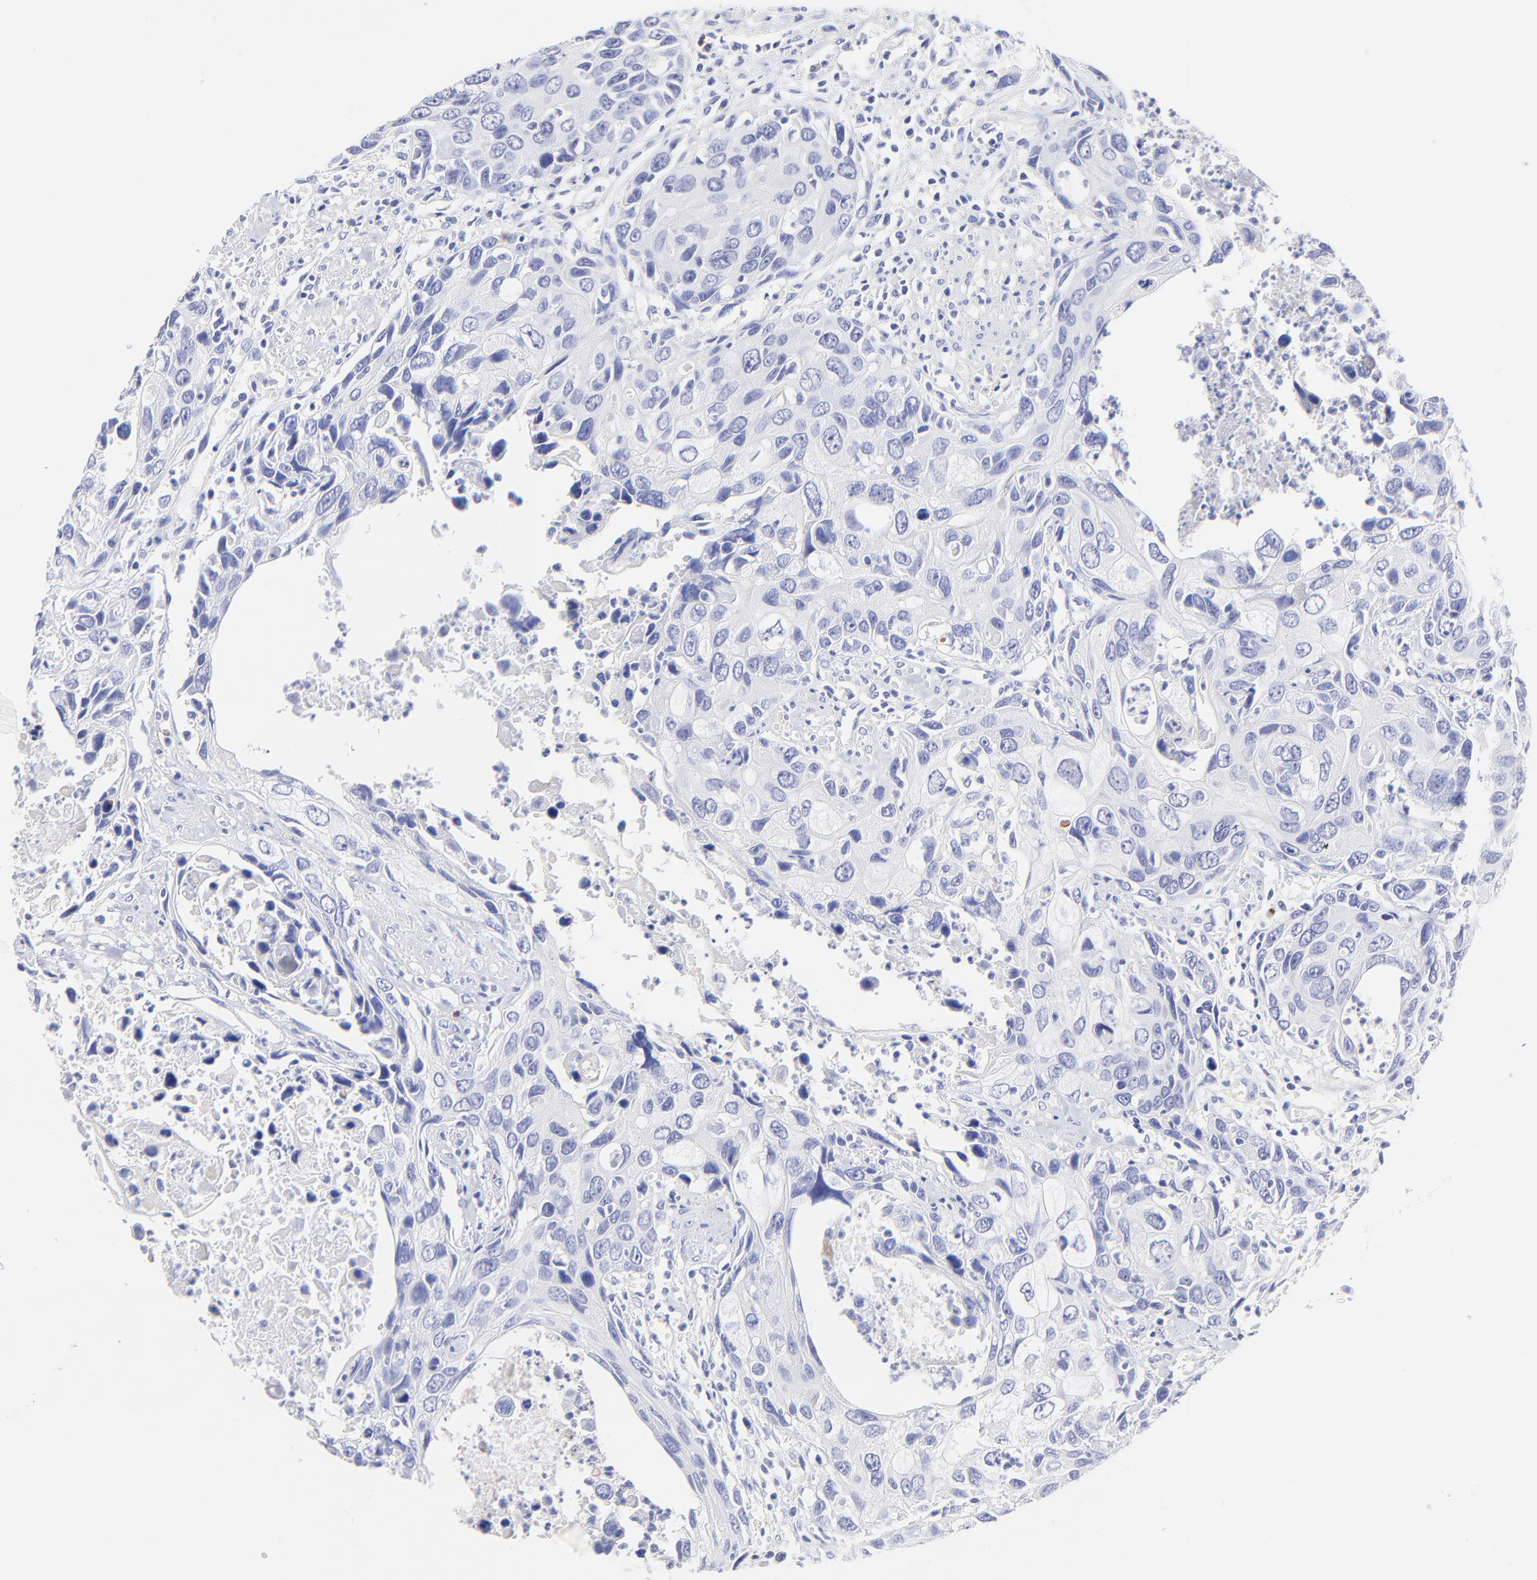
{"staining": {"intensity": "negative", "quantity": "none", "location": "none"}, "tissue": "urothelial cancer", "cell_type": "Tumor cells", "image_type": "cancer", "snomed": [{"axis": "morphology", "description": "Urothelial carcinoma, High grade"}, {"axis": "topography", "description": "Urinary bladder"}], "caption": "Immunohistochemistry (IHC) micrograph of human urothelial cancer stained for a protein (brown), which displays no expression in tumor cells.", "gene": "RAB3A", "patient": {"sex": "male", "age": 71}}